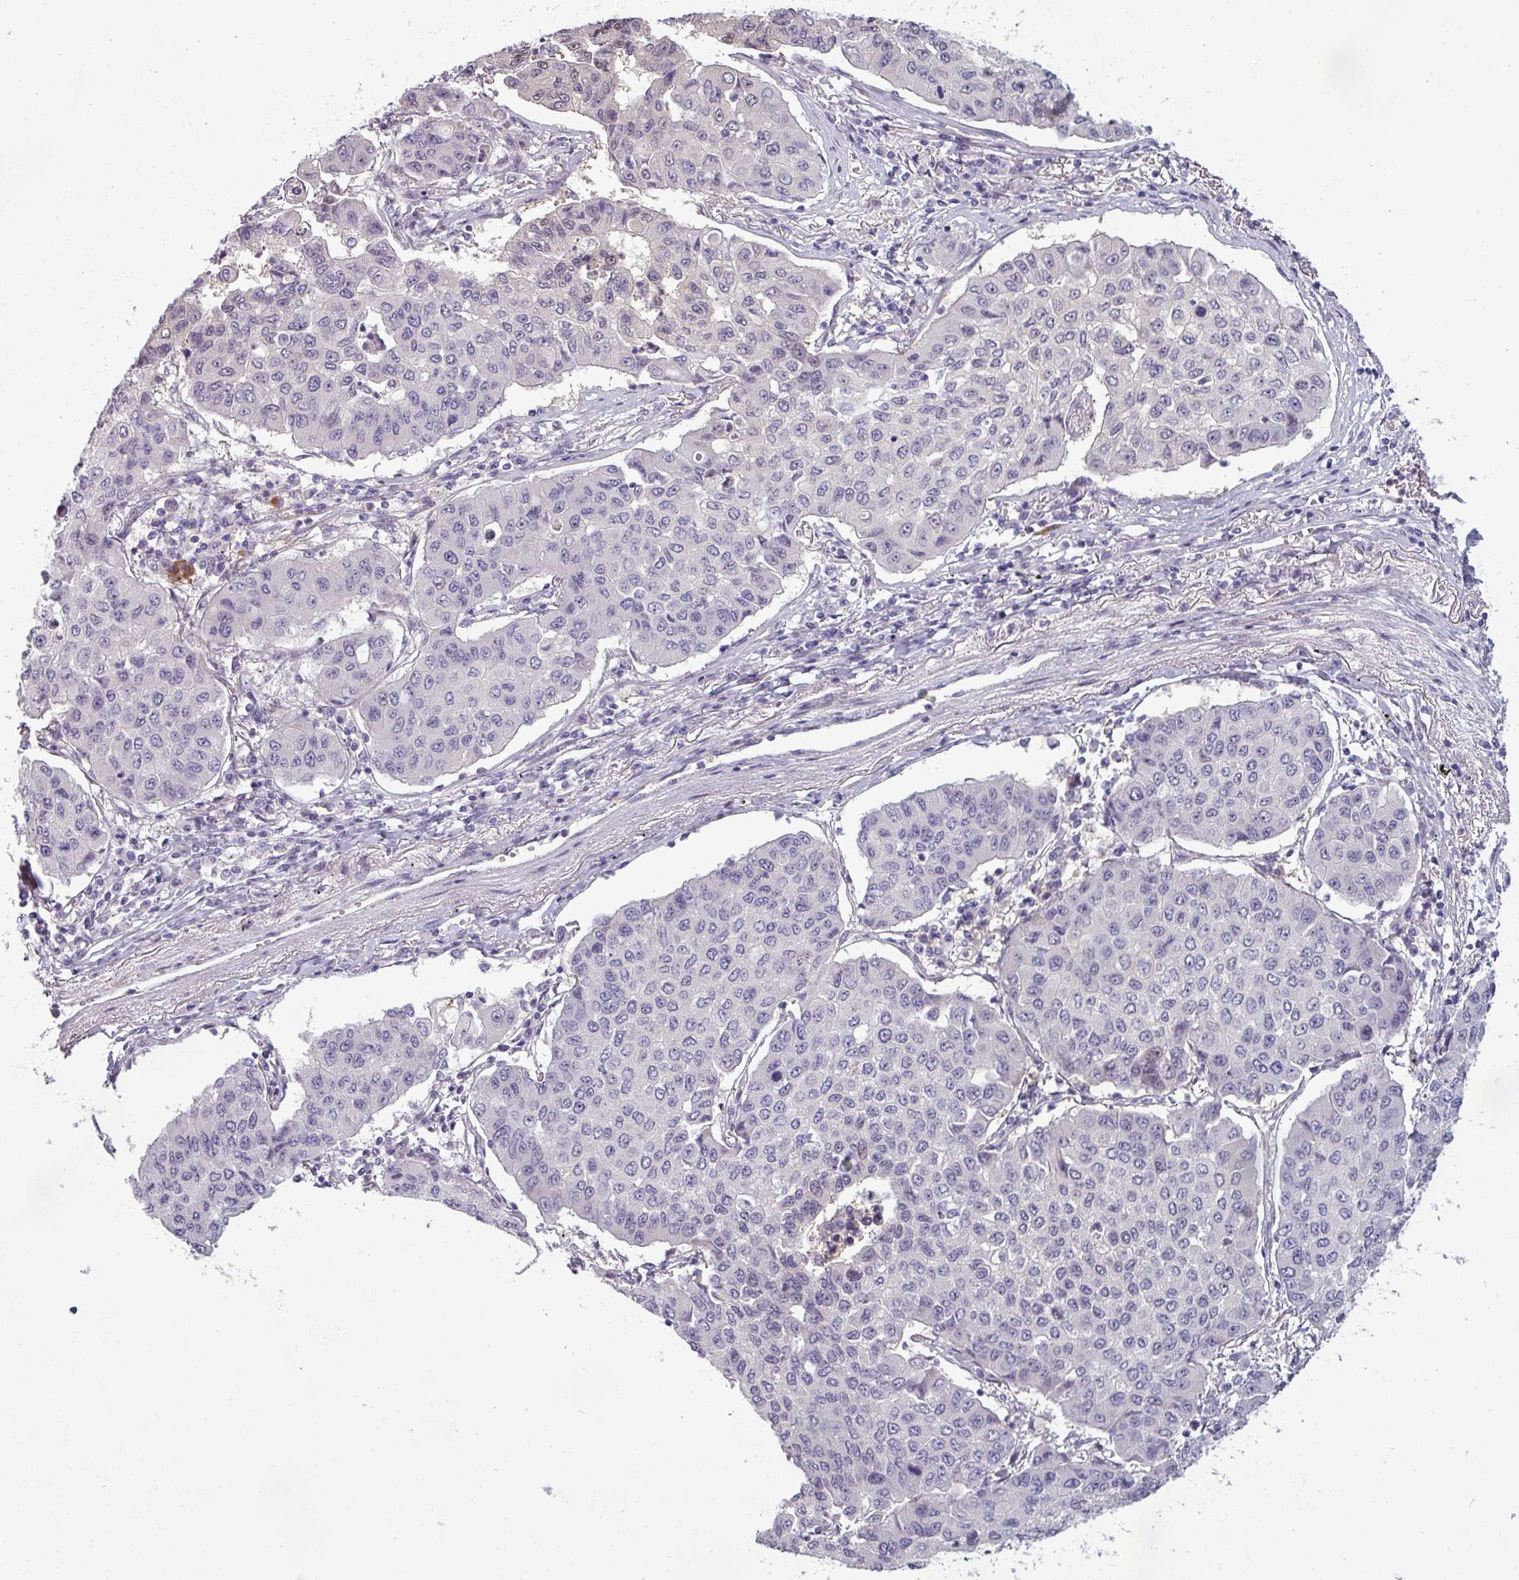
{"staining": {"intensity": "negative", "quantity": "none", "location": "none"}, "tissue": "lung cancer", "cell_type": "Tumor cells", "image_type": "cancer", "snomed": [{"axis": "morphology", "description": "Squamous cell carcinoma, NOS"}, {"axis": "topography", "description": "Lung"}], "caption": "Immunohistochemistry (IHC) photomicrograph of squamous cell carcinoma (lung) stained for a protein (brown), which shows no staining in tumor cells.", "gene": "PRAMEF12", "patient": {"sex": "male", "age": 74}}